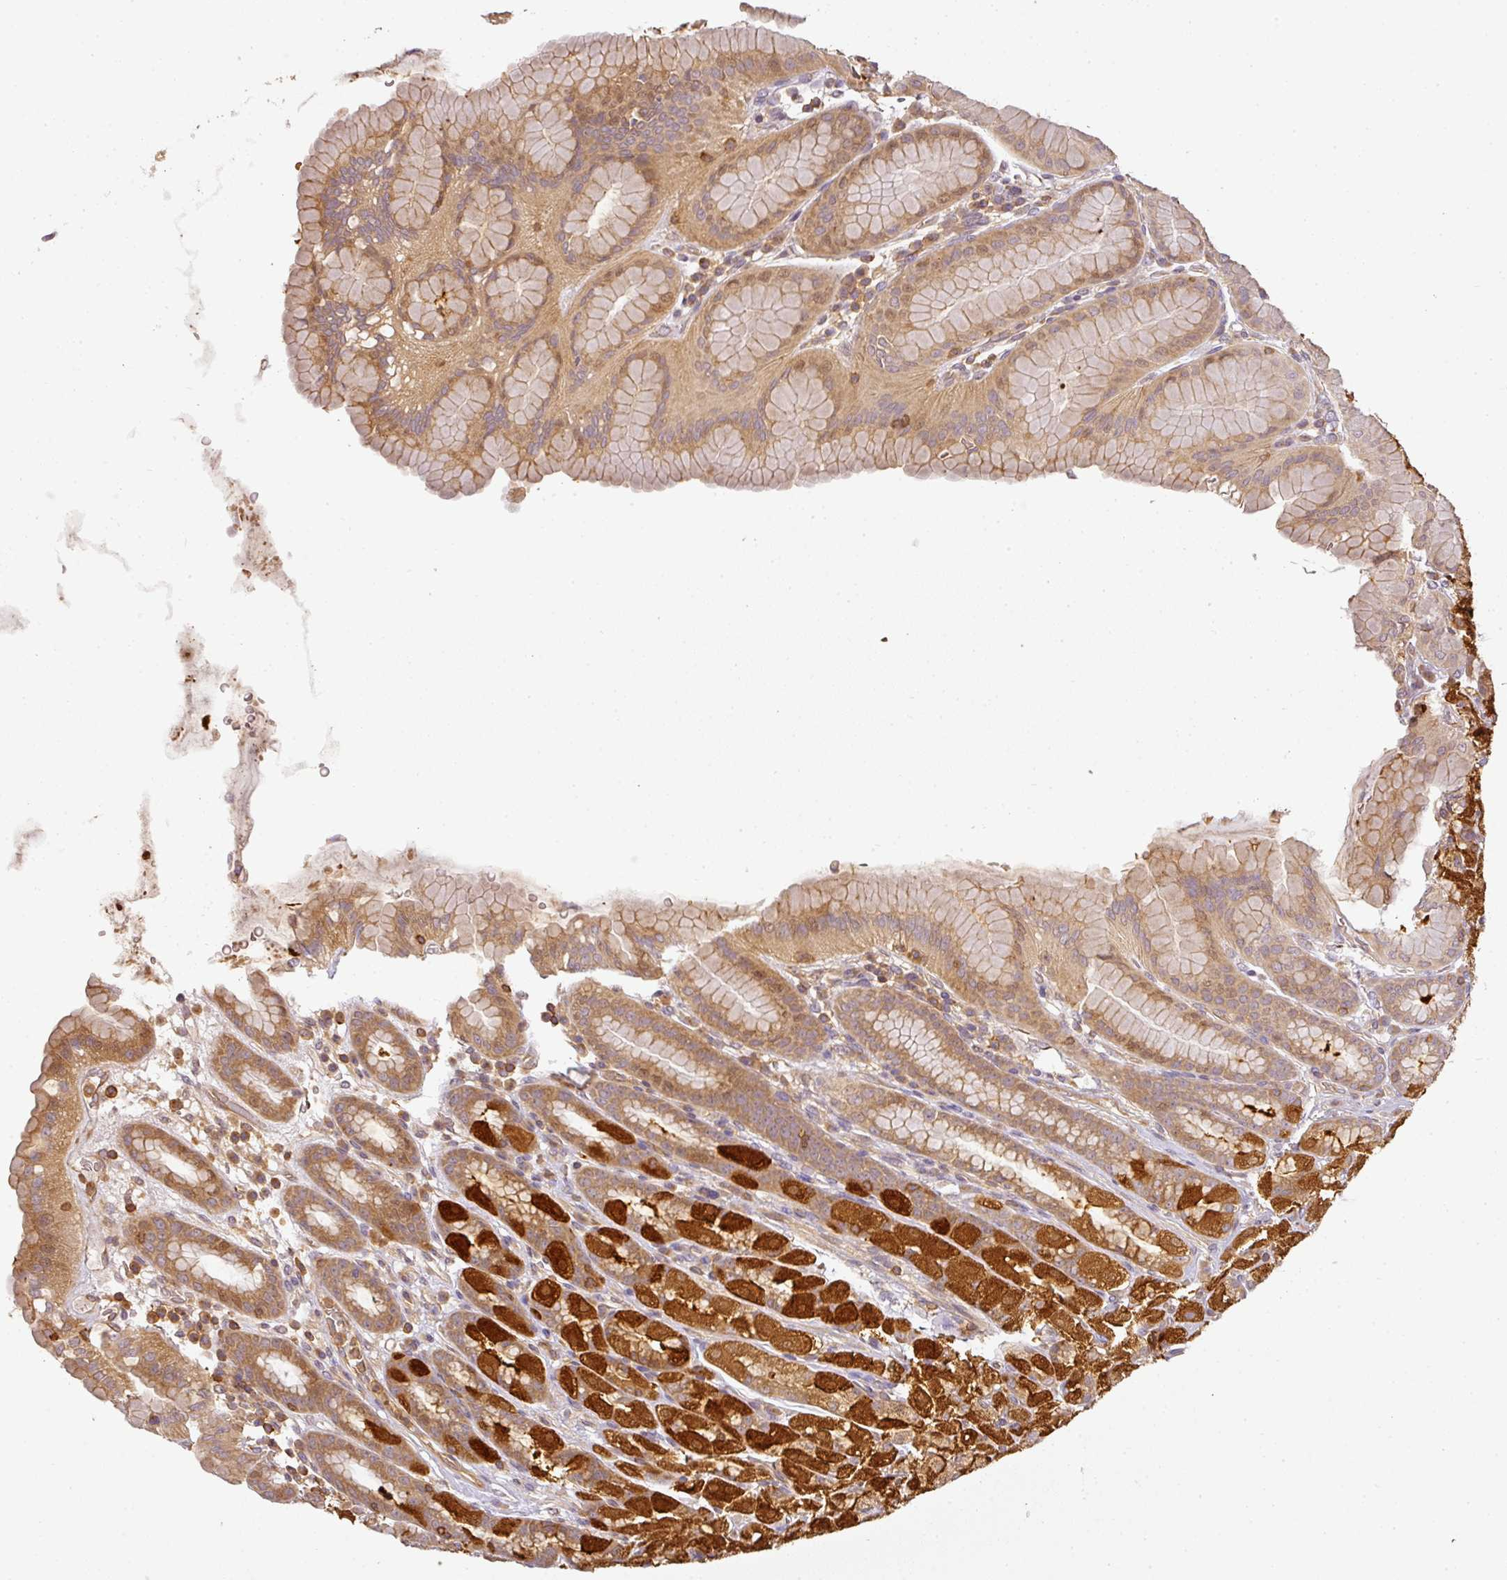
{"staining": {"intensity": "strong", "quantity": "25%-75%", "location": "cytoplasmic/membranous"}, "tissue": "stomach", "cell_type": "Glandular cells", "image_type": "normal", "snomed": [{"axis": "morphology", "description": "Normal tissue, NOS"}, {"axis": "topography", "description": "Stomach, upper"}, {"axis": "topography", "description": "Stomach"}], "caption": "A high amount of strong cytoplasmic/membranous staining is identified in about 25%-75% of glandular cells in benign stomach.", "gene": "TCL1B", "patient": {"sex": "male", "age": 68}}